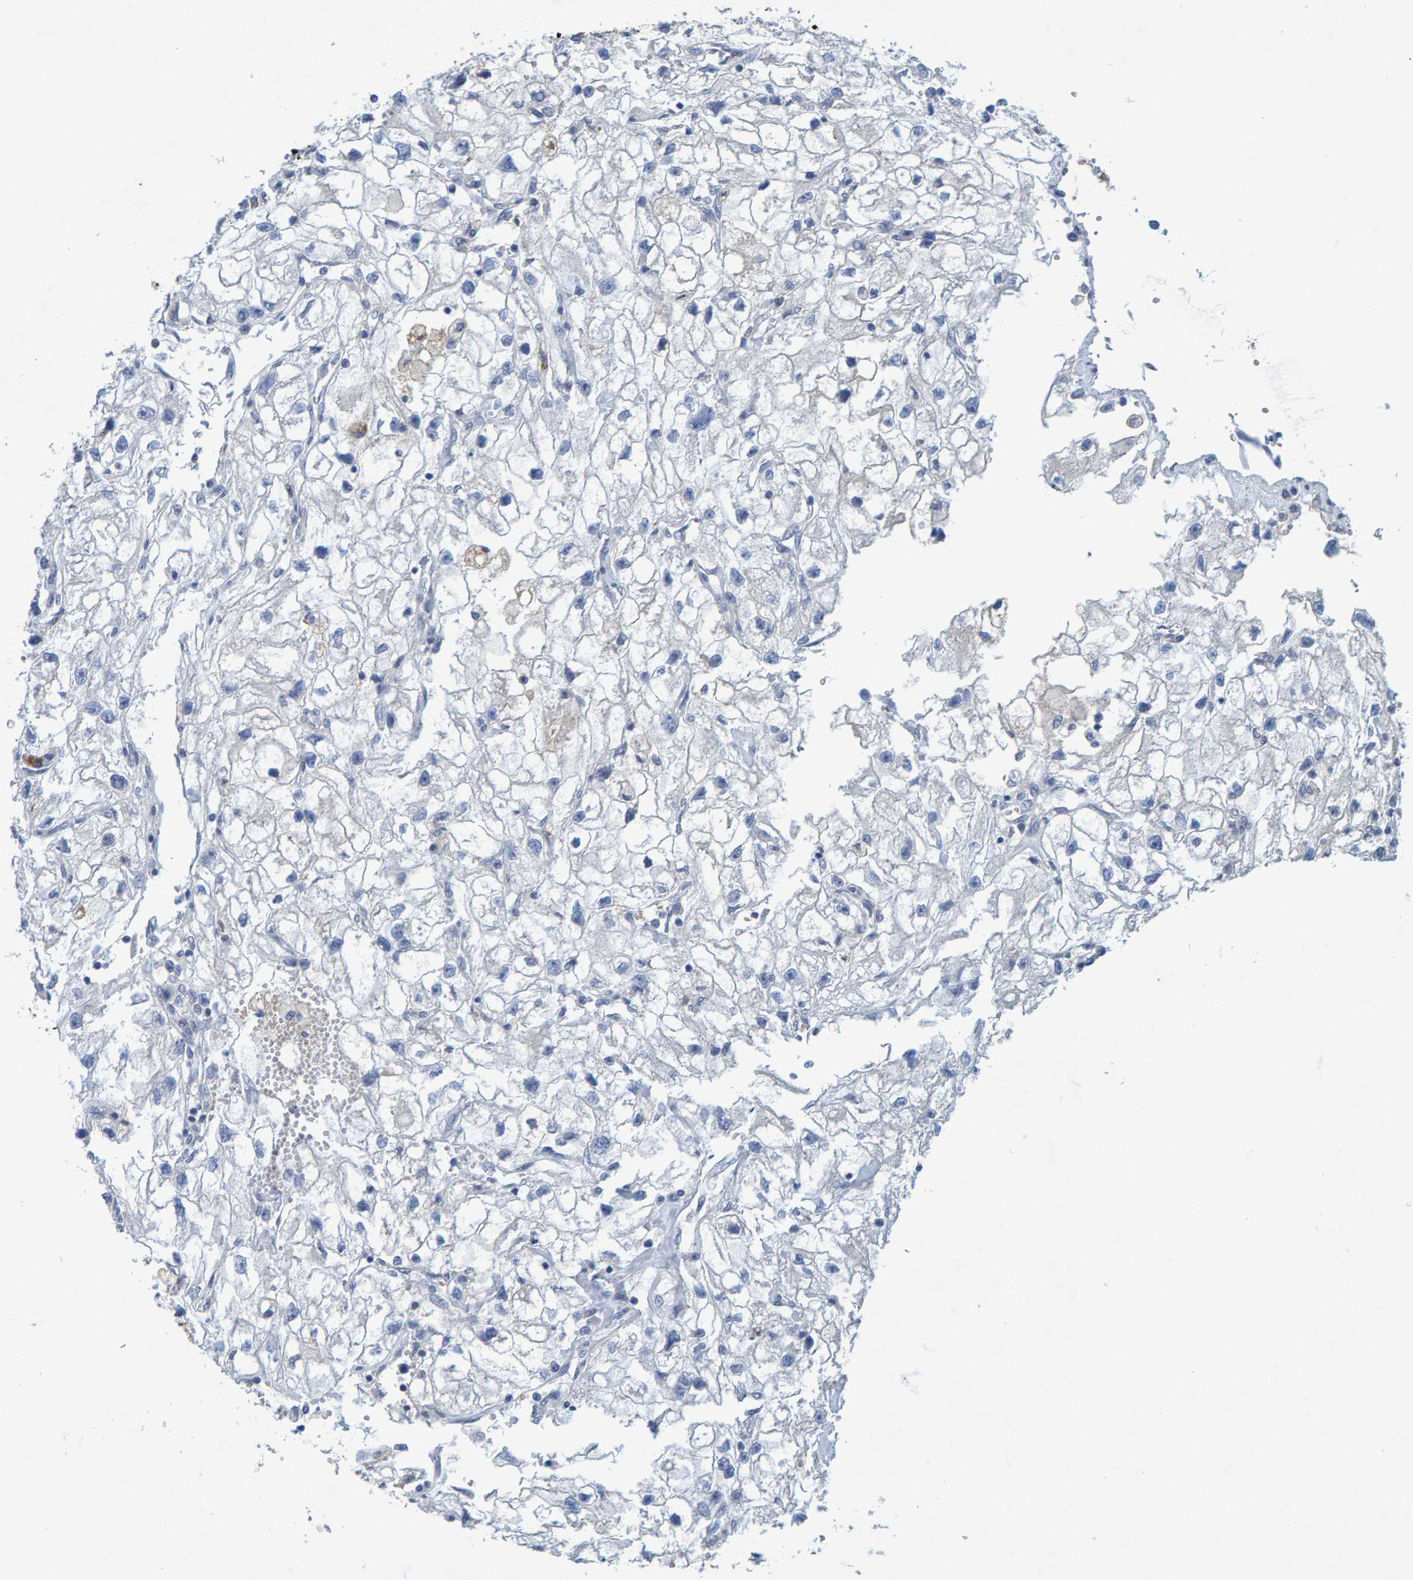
{"staining": {"intensity": "negative", "quantity": "none", "location": "none"}, "tissue": "renal cancer", "cell_type": "Tumor cells", "image_type": "cancer", "snomed": [{"axis": "morphology", "description": "Adenocarcinoma, NOS"}, {"axis": "topography", "description": "Kidney"}], "caption": "Immunohistochemistry micrograph of renal adenocarcinoma stained for a protein (brown), which exhibits no positivity in tumor cells.", "gene": "ALAD", "patient": {"sex": "female", "age": 70}}